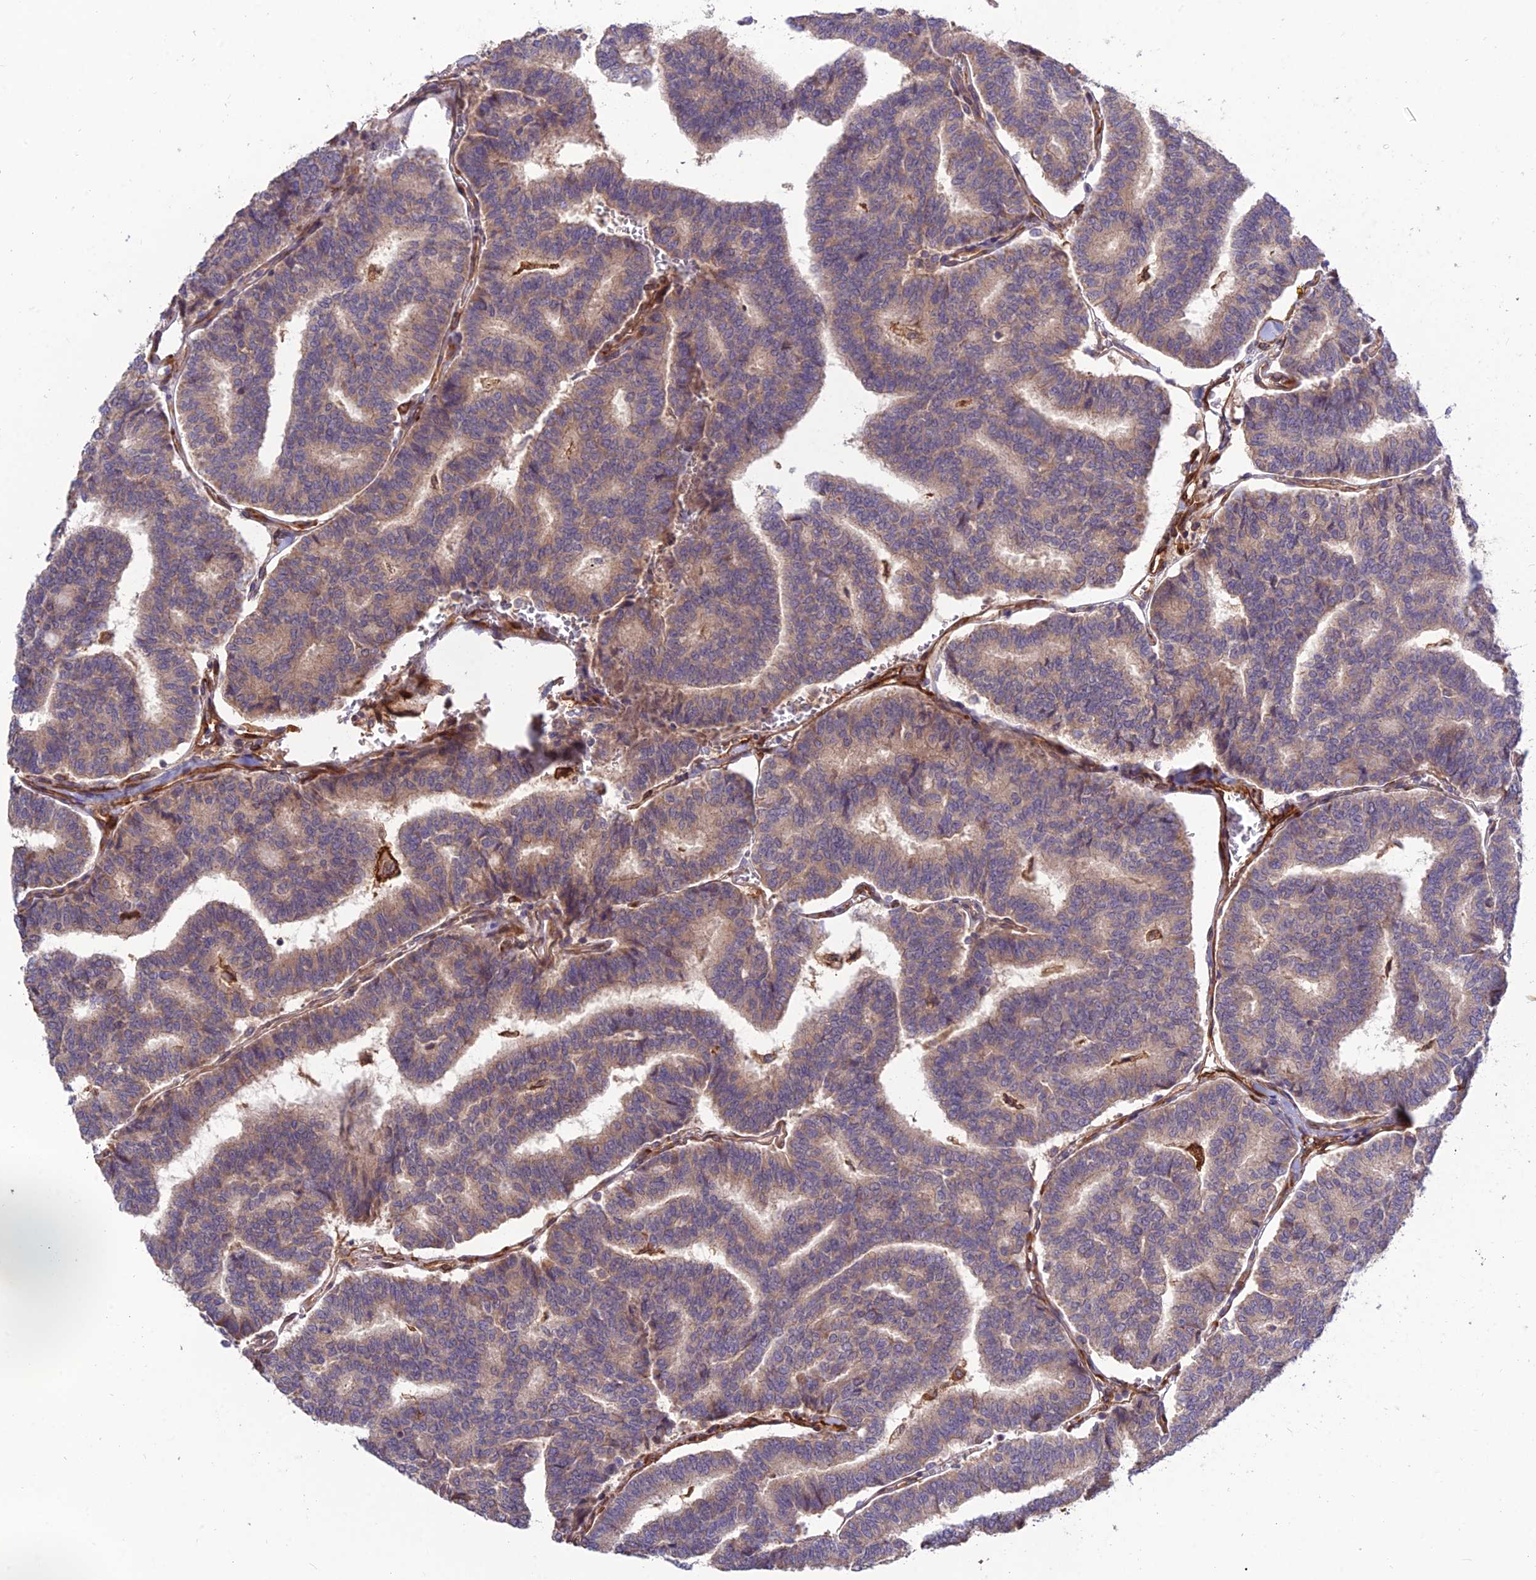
{"staining": {"intensity": "weak", "quantity": ">75%", "location": "cytoplasmic/membranous"}, "tissue": "thyroid cancer", "cell_type": "Tumor cells", "image_type": "cancer", "snomed": [{"axis": "morphology", "description": "Papillary adenocarcinoma, NOS"}, {"axis": "topography", "description": "Thyroid gland"}], "caption": "Tumor cells exhibit low levels of weak cytoplasmic/membranous staining in approximately >75% of cells in human thyroid cancer (papillary adenocarcinoma).", "gene": "CRTAP", "patient": {"sex": "female", "age": 35}}